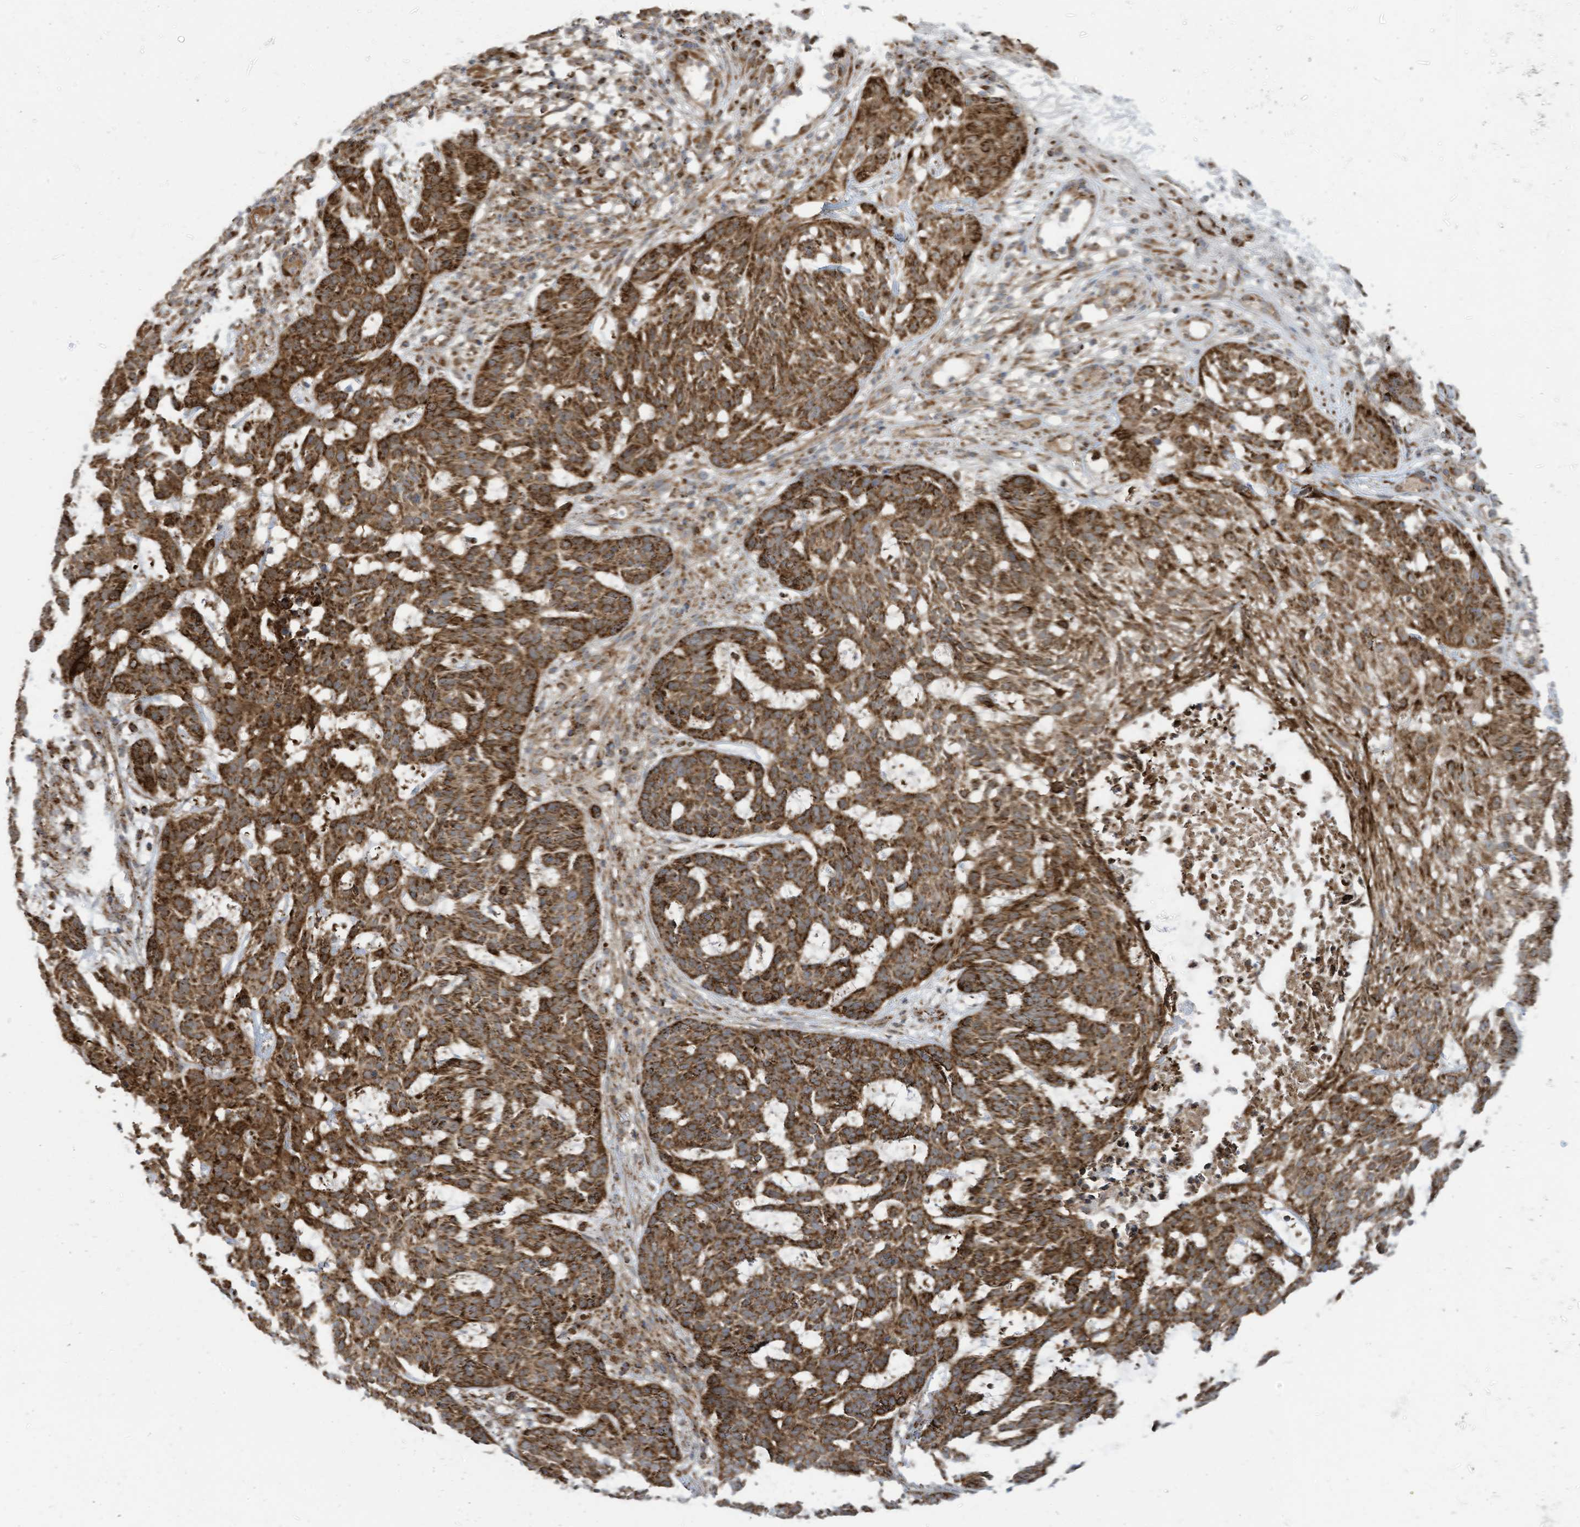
{"staining": {"intensity": "strong", "quantity": ">75%", "location": "cytoplasmic/membranous"}, "tissue": "skin cancer", "cell_type": "Tumor cells", "image_type": "cancer", "snomed": [{"axis": "morphology", "description": "Basal cell carcinoma"}, {"axis": "topography", "description": "Skin"}], "caption": "High-magnification brightfield microscopy of skin basal cell carcinoma stained with DAB (brown) and counterstained with hematoxylin (blue). tumor cells exhibit strong cytoplasmic/membranous staining is identified in about>75% of cells. The staining is performed using DAB (3,3'-diaminobenzidine) brown chromogen to label protein expression. The nuclei are counter-stained blue using hematoxylin.", "gene": "COX10", "patient": {"sex": "male", "age": 85}}